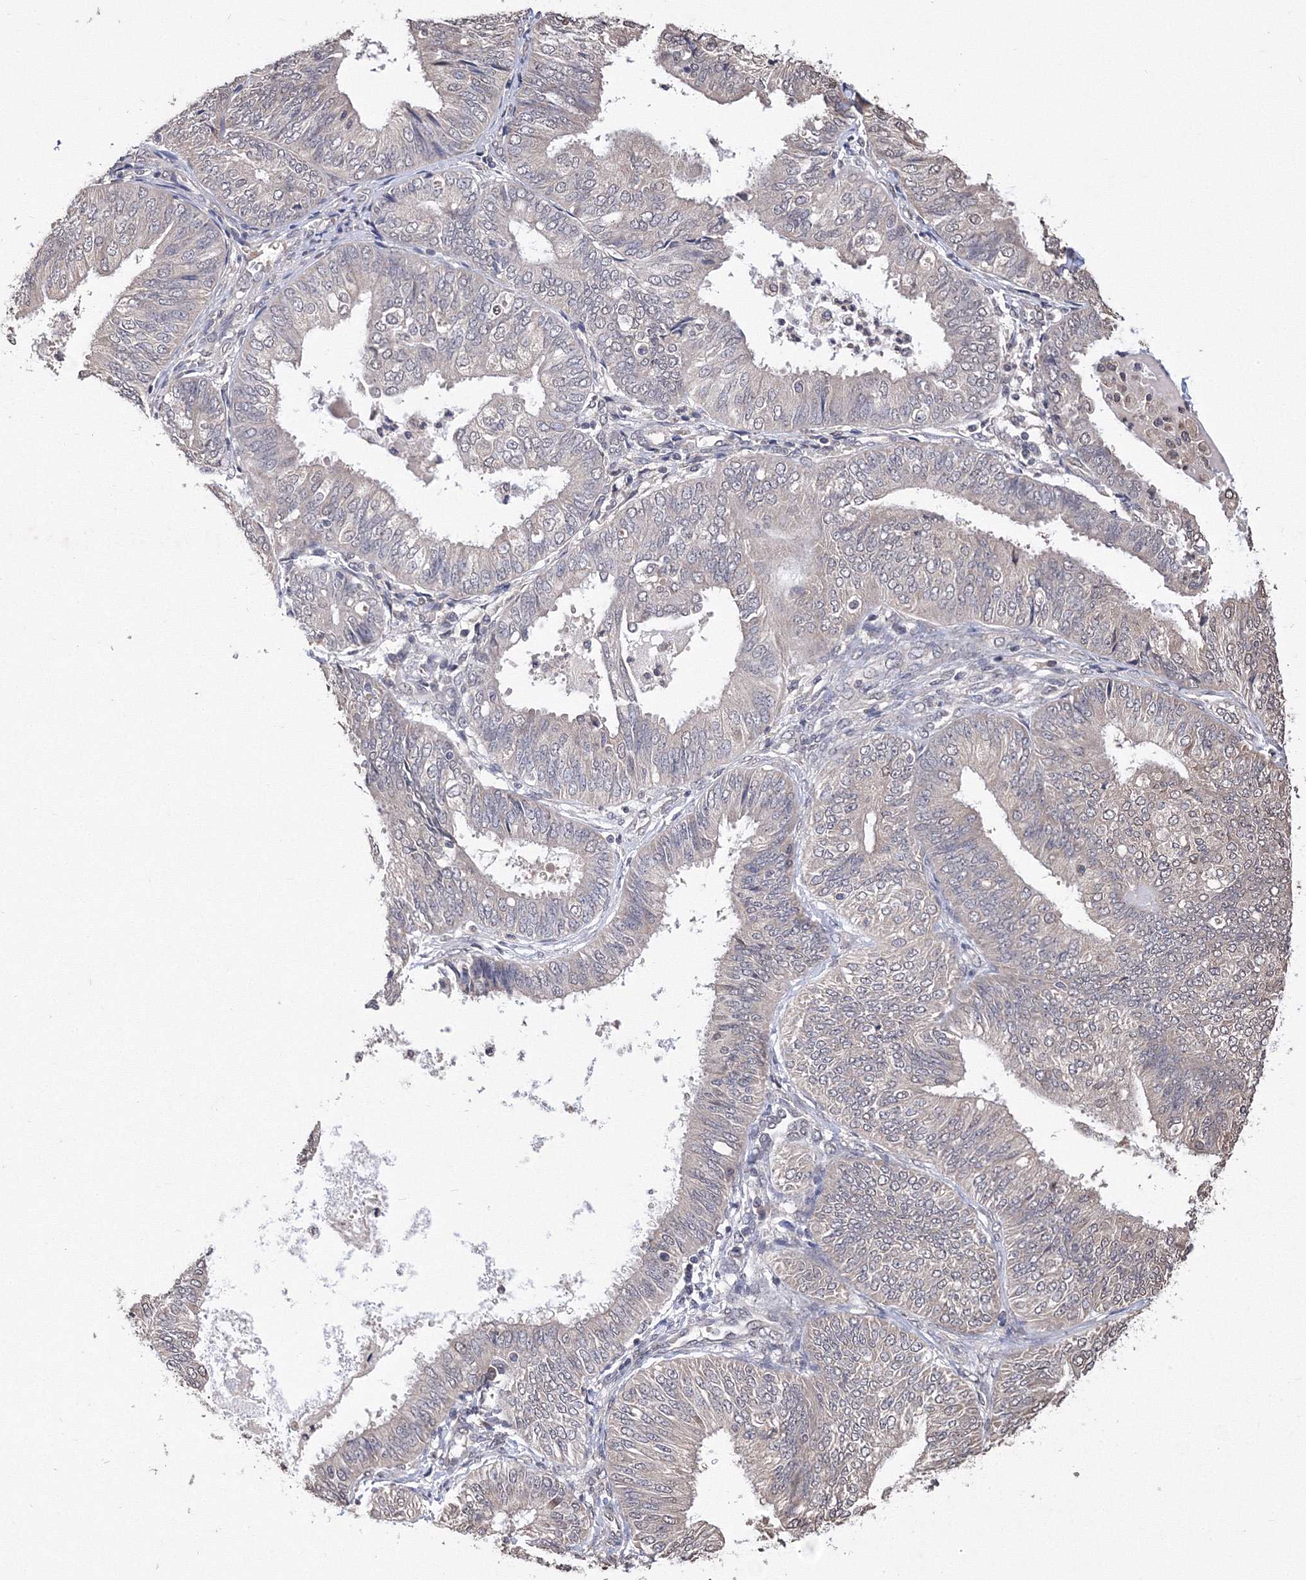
{"staining": {"intensity": "negative", "quantity": "none", "location": "none"}, "tissue": "endometrial cancer", "cell_type": "Tumor cells", "image_type": "cancer", "snomed": [{"axis": "morphology", "description": "Adenocarcinoma, NOS"}, {"axis": "topography", "description": "Endometrium"}], "caption": "Human adenocarcinoma (endometrial) stained for a protein using immunohistochemistry exhibits no positivity in tumor cells.", "gene": "GPN1", "patient": {"sex": "female", "age": 58}}